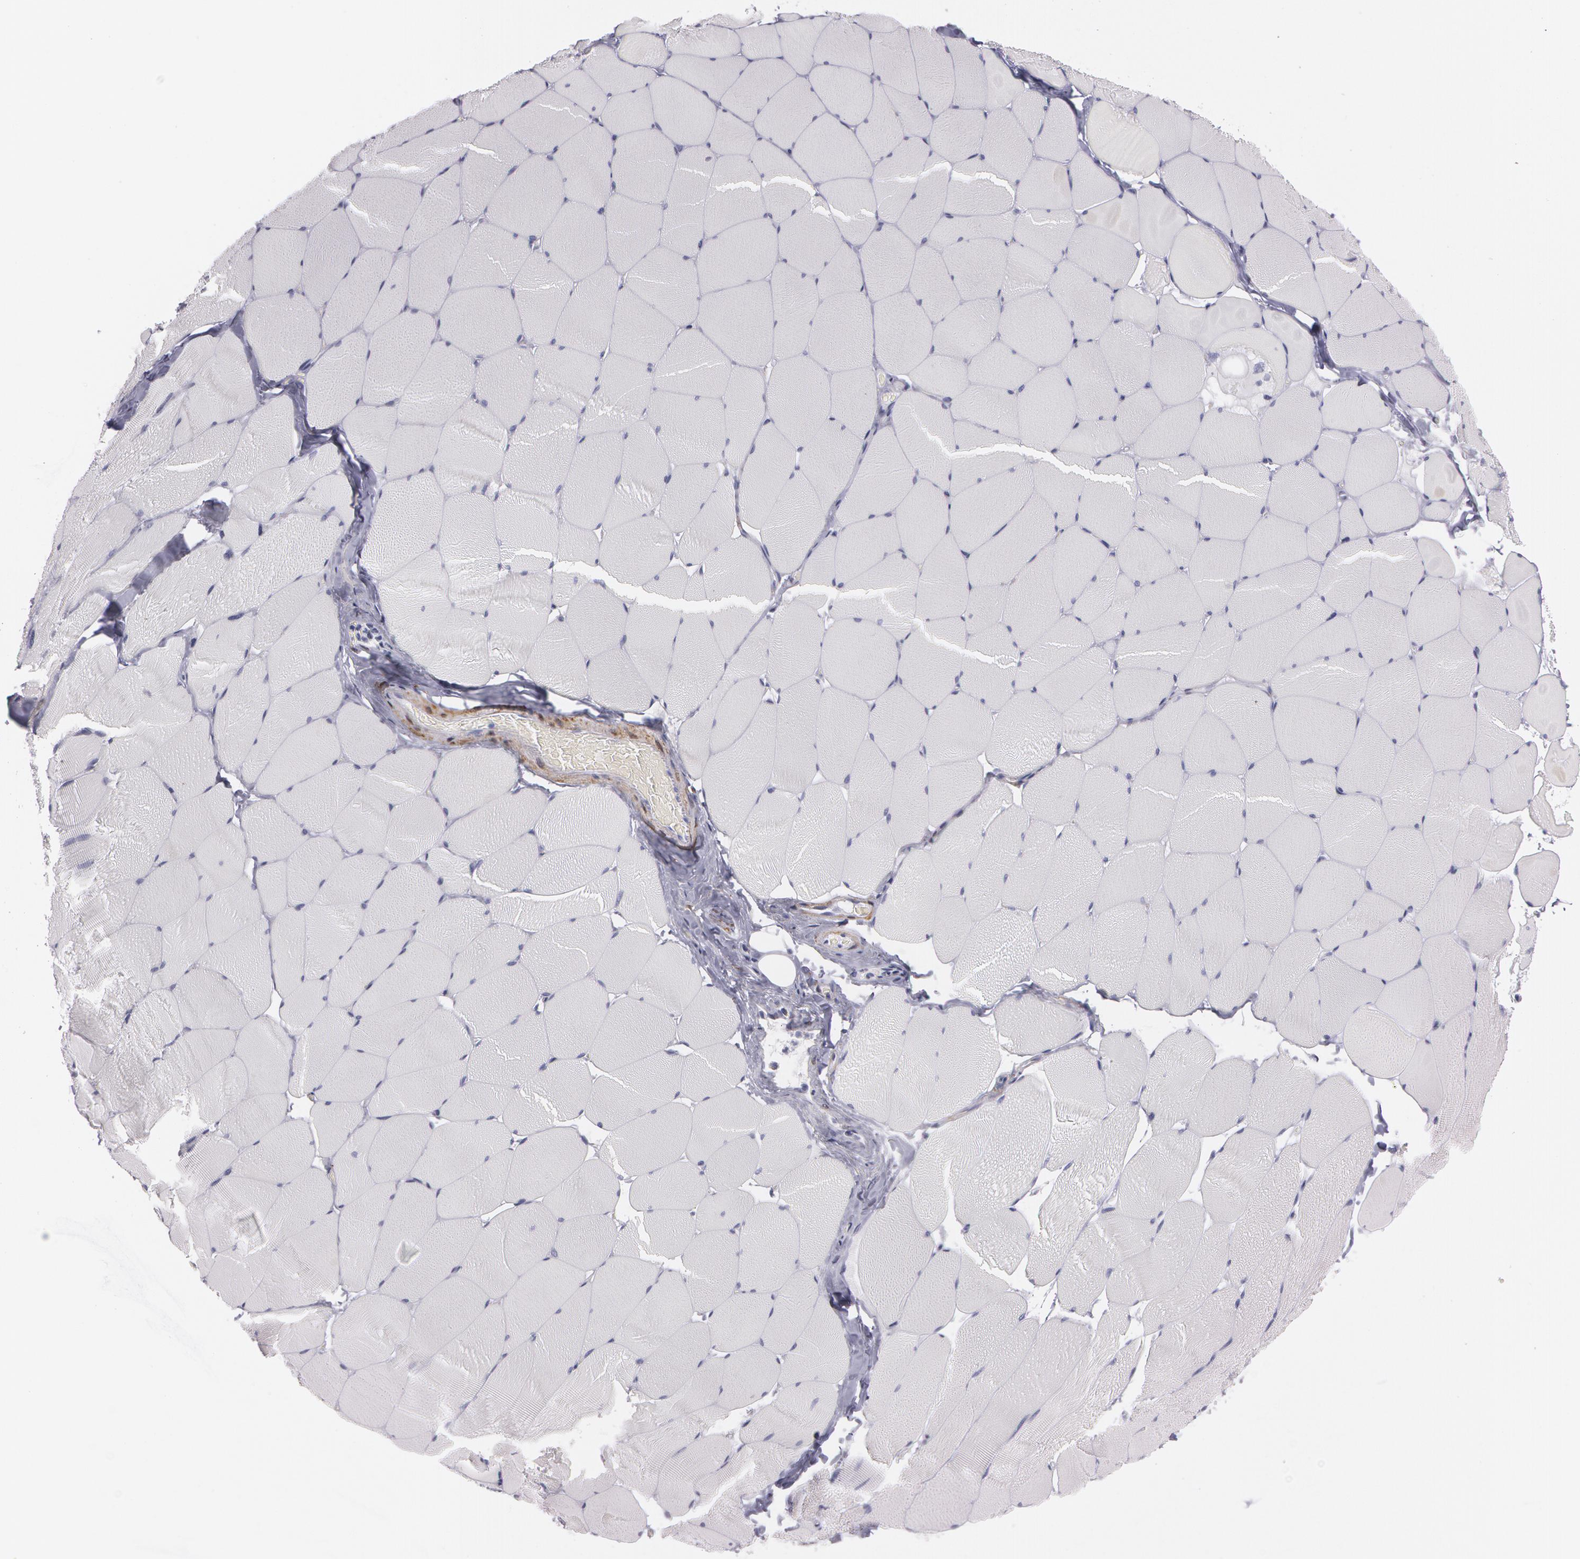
{"staining": {"intensity": "negative", "quantity": "none", "location": "none"}, "tissue": "skeletal muscle", "cell_type": "Myocytes", "image_type": "normal", "snomed": [{"axis": "morphology", "description": "Normal tissue, NOS"}, {"axis": "topography", "description": "Skeletal muscle"}, {"axis": "topography", "description": "Salivary gland"}], "caption": "This is an immunohistochemistry (IHC) photomicrograph of unremarkable skeletal muscle. There is no staining in myocytes.", "gene": "SNCG", "patient": {"sex": "male", "age": 62}}